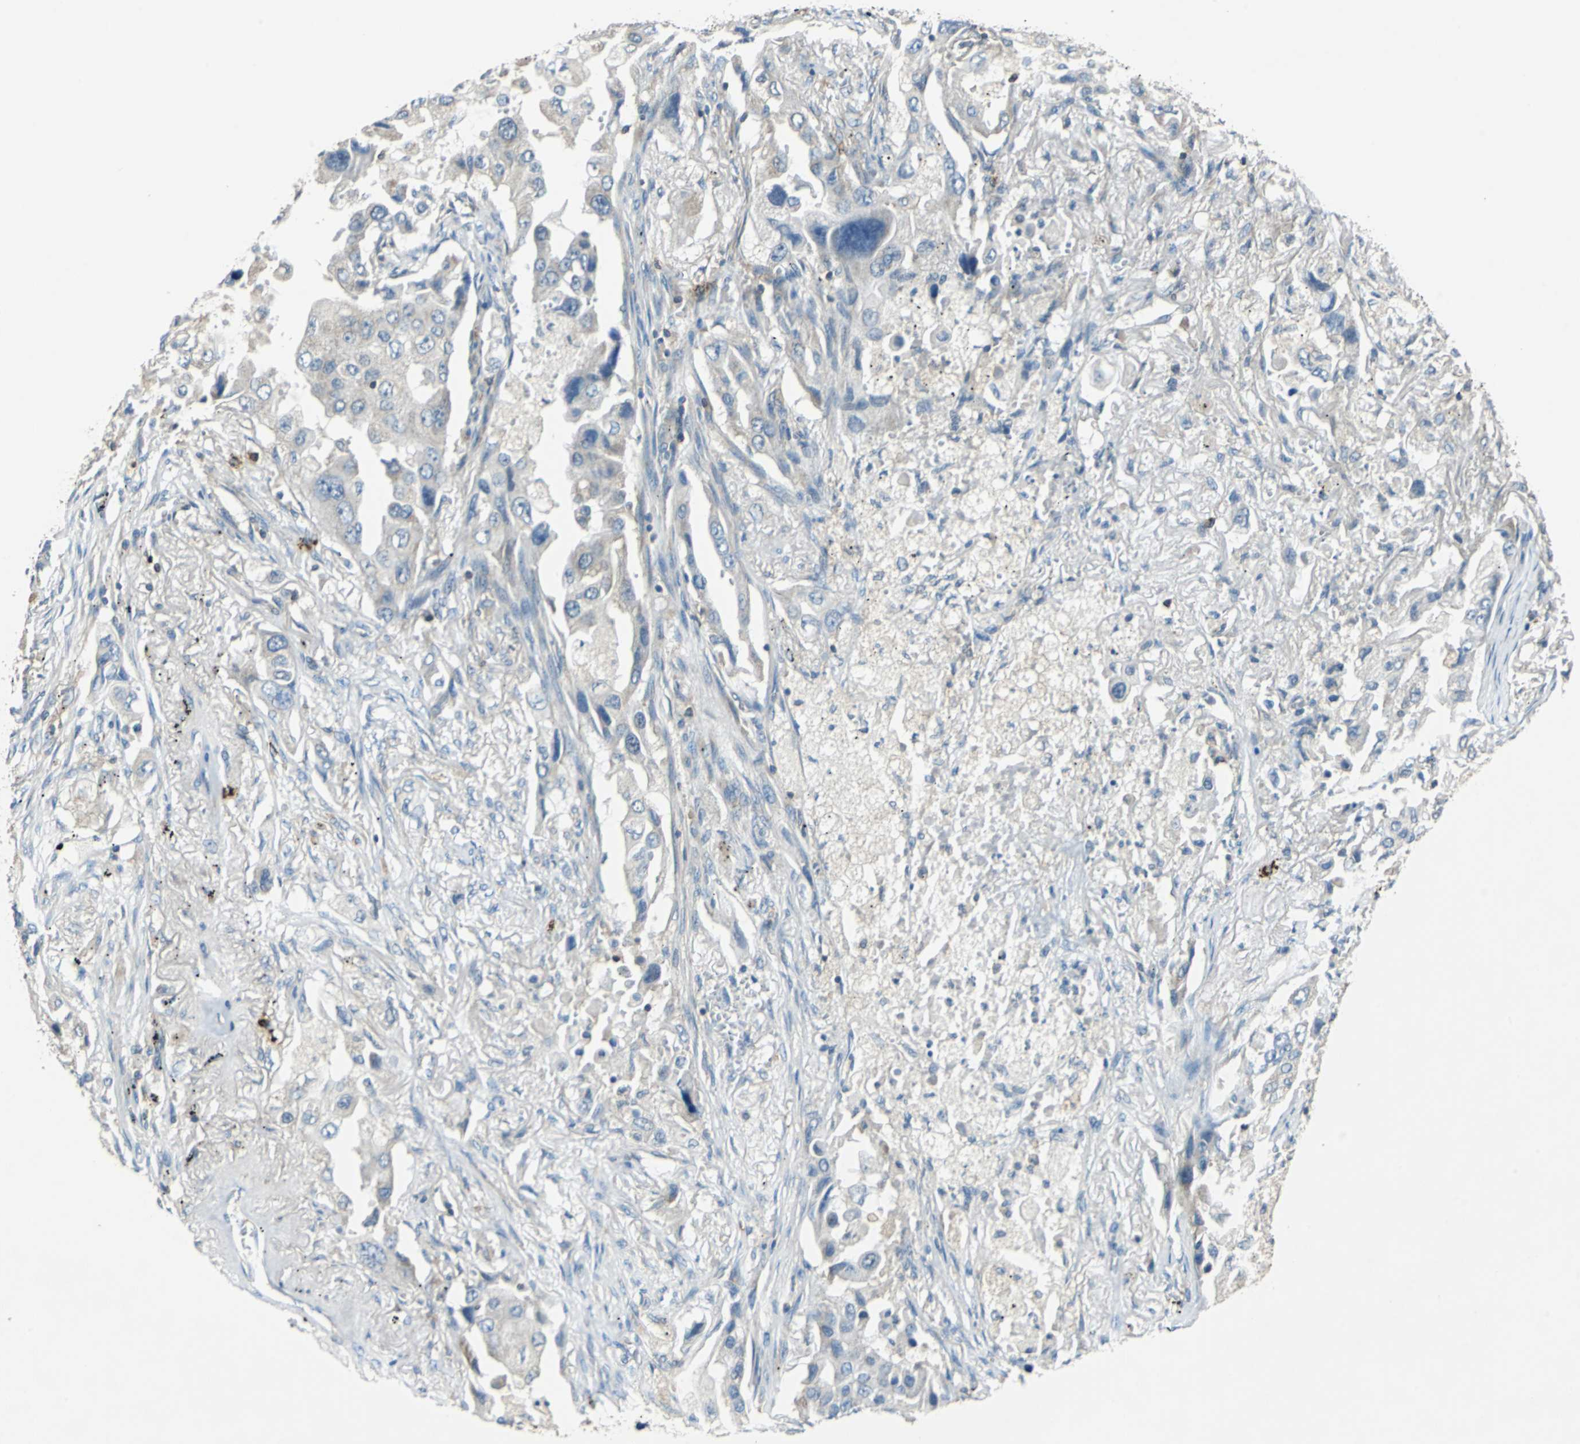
{"staining": {"intensity": "negative", "quantity": "none", "location": "none"}, "tissue": "lung cancer", "cell_type": "Tumor cells", "image_type": "cancer", "snomed": [{"axis": "morphology", "description": "Adenocarcinoma, NOS"}, {"axis": "topography", "description": "Lung"}], "caption": "Protein analysis of lung cancer displays no significant positivity in tumor cells. The staining is performed using DAB (3,3'-diaminobenzidine) brown chromogen with nuclei counter-stained in using hematoxylin.", "gene": "CPA3", "patient": {"sex": "female", "age": 65}}